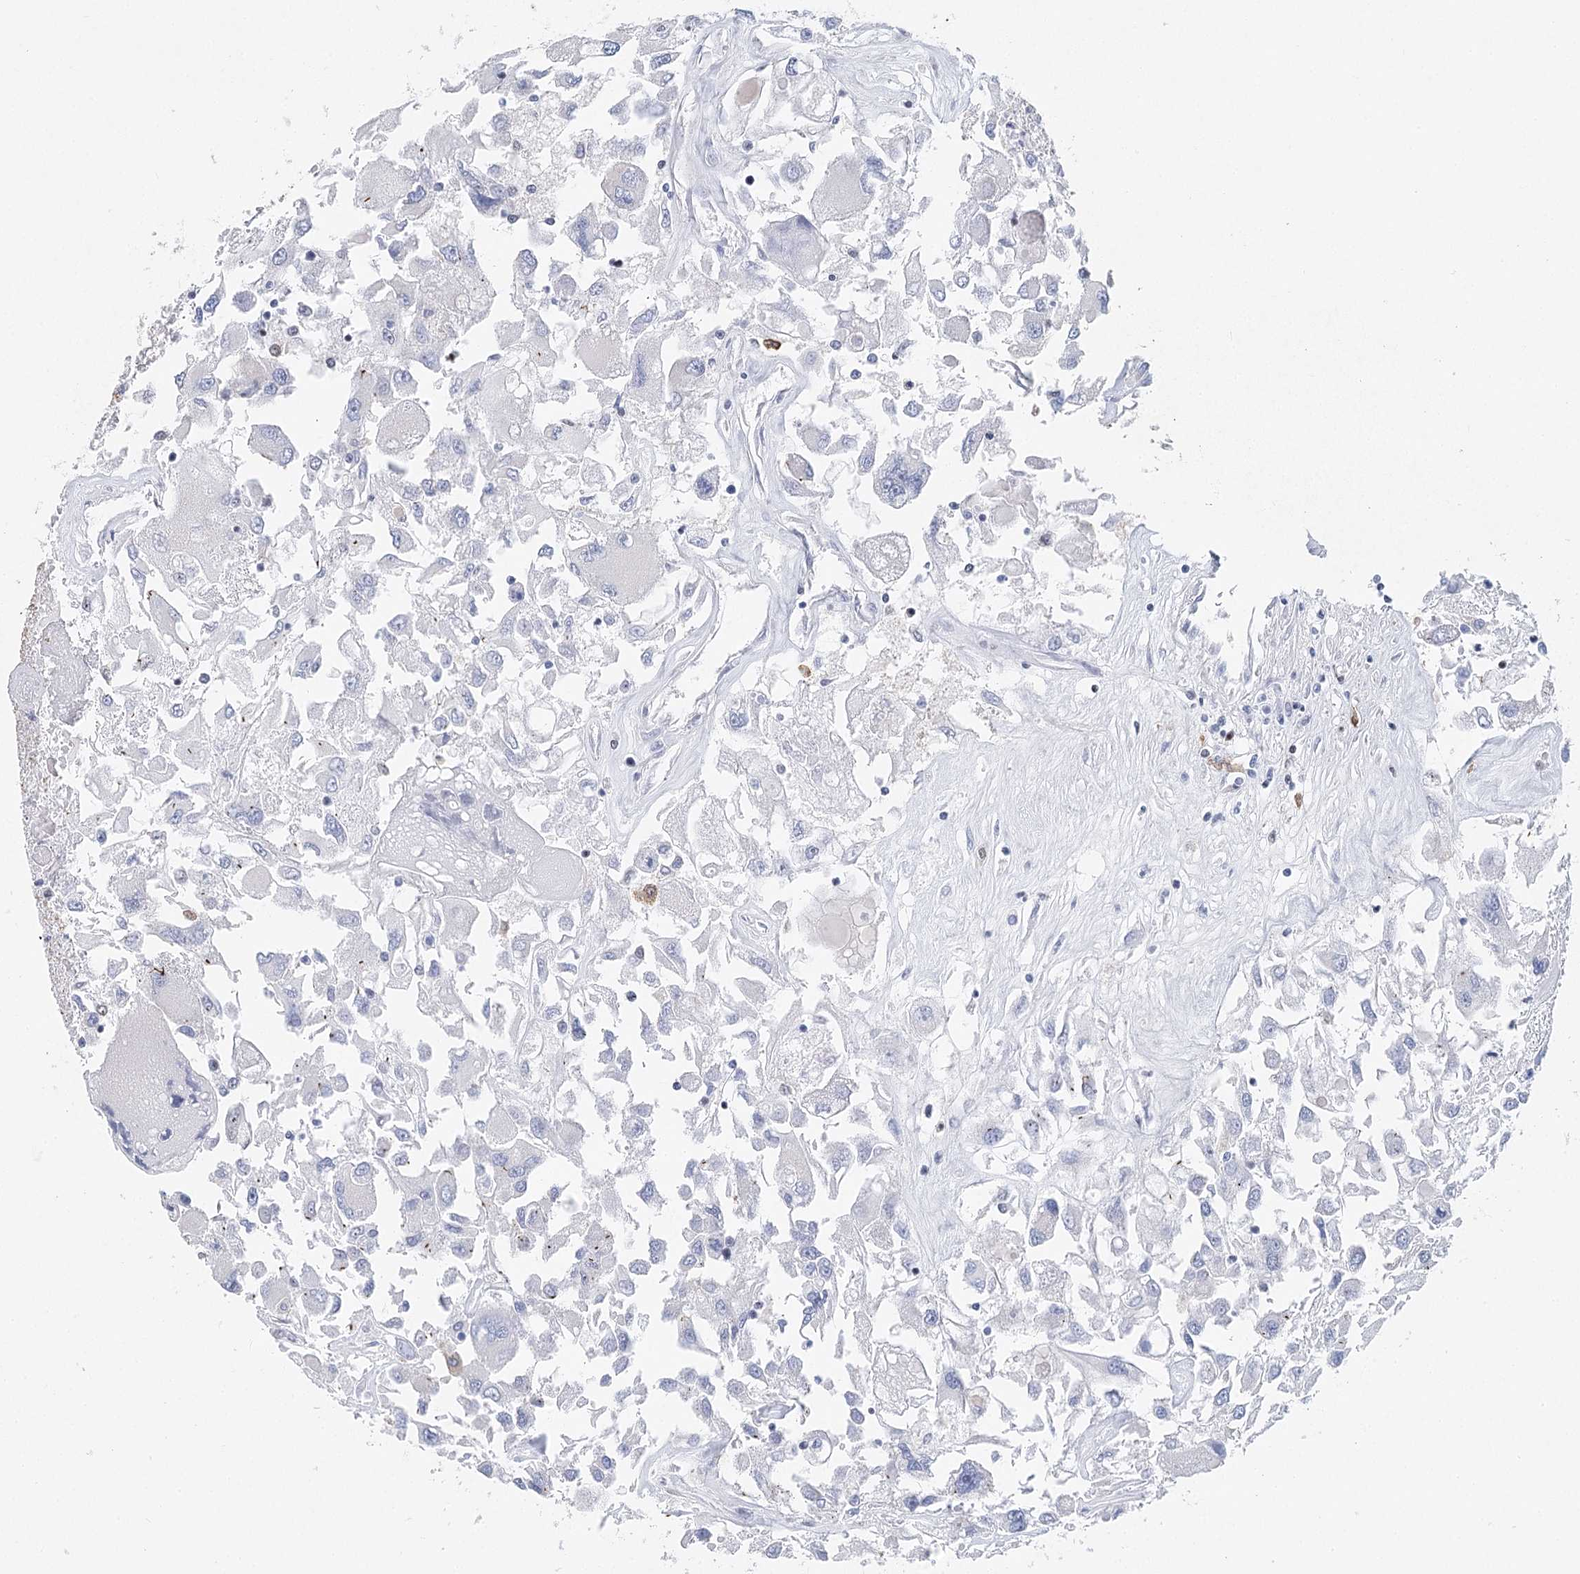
{"staining": {"intensity": "negative", "quantity": "none", "location": "none"}, "tissue": "renal cancer", "cell_type": "Tumor cells", "image_type": "cancer", "snomed": [{"axis": "morphology", "description": "Adenocarcinoma, NOS"}, {"axis": "topography", "description": "Kidney"}], "caption": "Immunohistochemical staining of renal adenocarcinoma demonstrates no significant positivity in tumor cells. (Stains: DAB immunohistochemistry with hematoxylin counter stain, Microscopy: brightfield microscopy at high magnification).", "gene": "CAMTA1", "patient": {"sex": "female", "age": 52}}